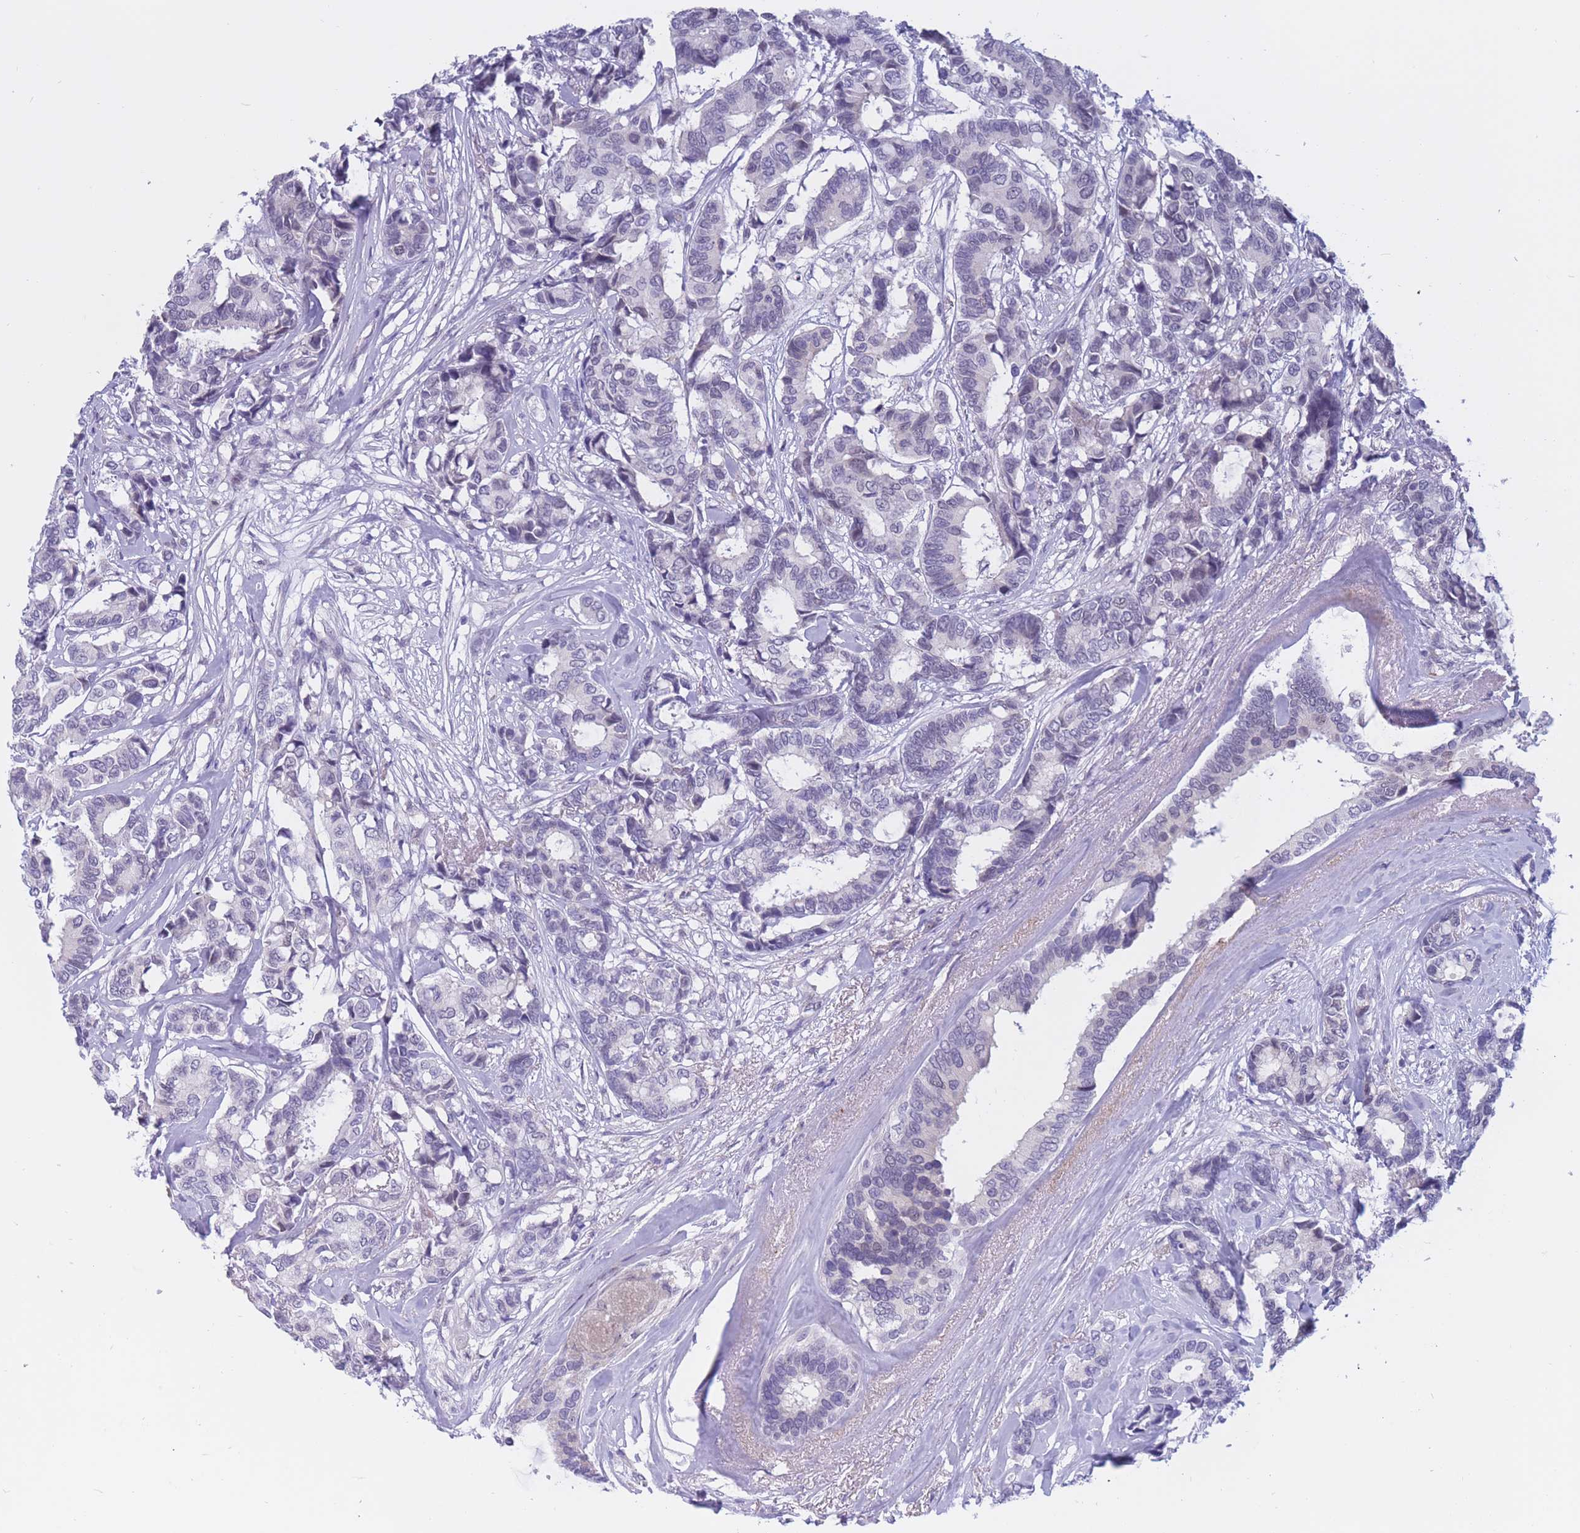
{"staining": {"intensity": "negative", "quantity": "none", "location": "none"}, "tissue": "breast cancer", "cell_type": "Tumor cells", "image_type": "cancer", "snomed": [{"axis": "morphology", "description": "Duct carcinoma"}, {"axis": "topography", "description": "Breast"}], "caption": "The image demonstrates no staining of tumor cells in infiltrating ductal carcinoma (breast). (Brightfield microscopy of DAB (3,3'-diaminobenzidine) immunohistochemistry (IHC) at high magnification).", "gene": "BOP1", "patient": {"sex": "female", "age": 87}}